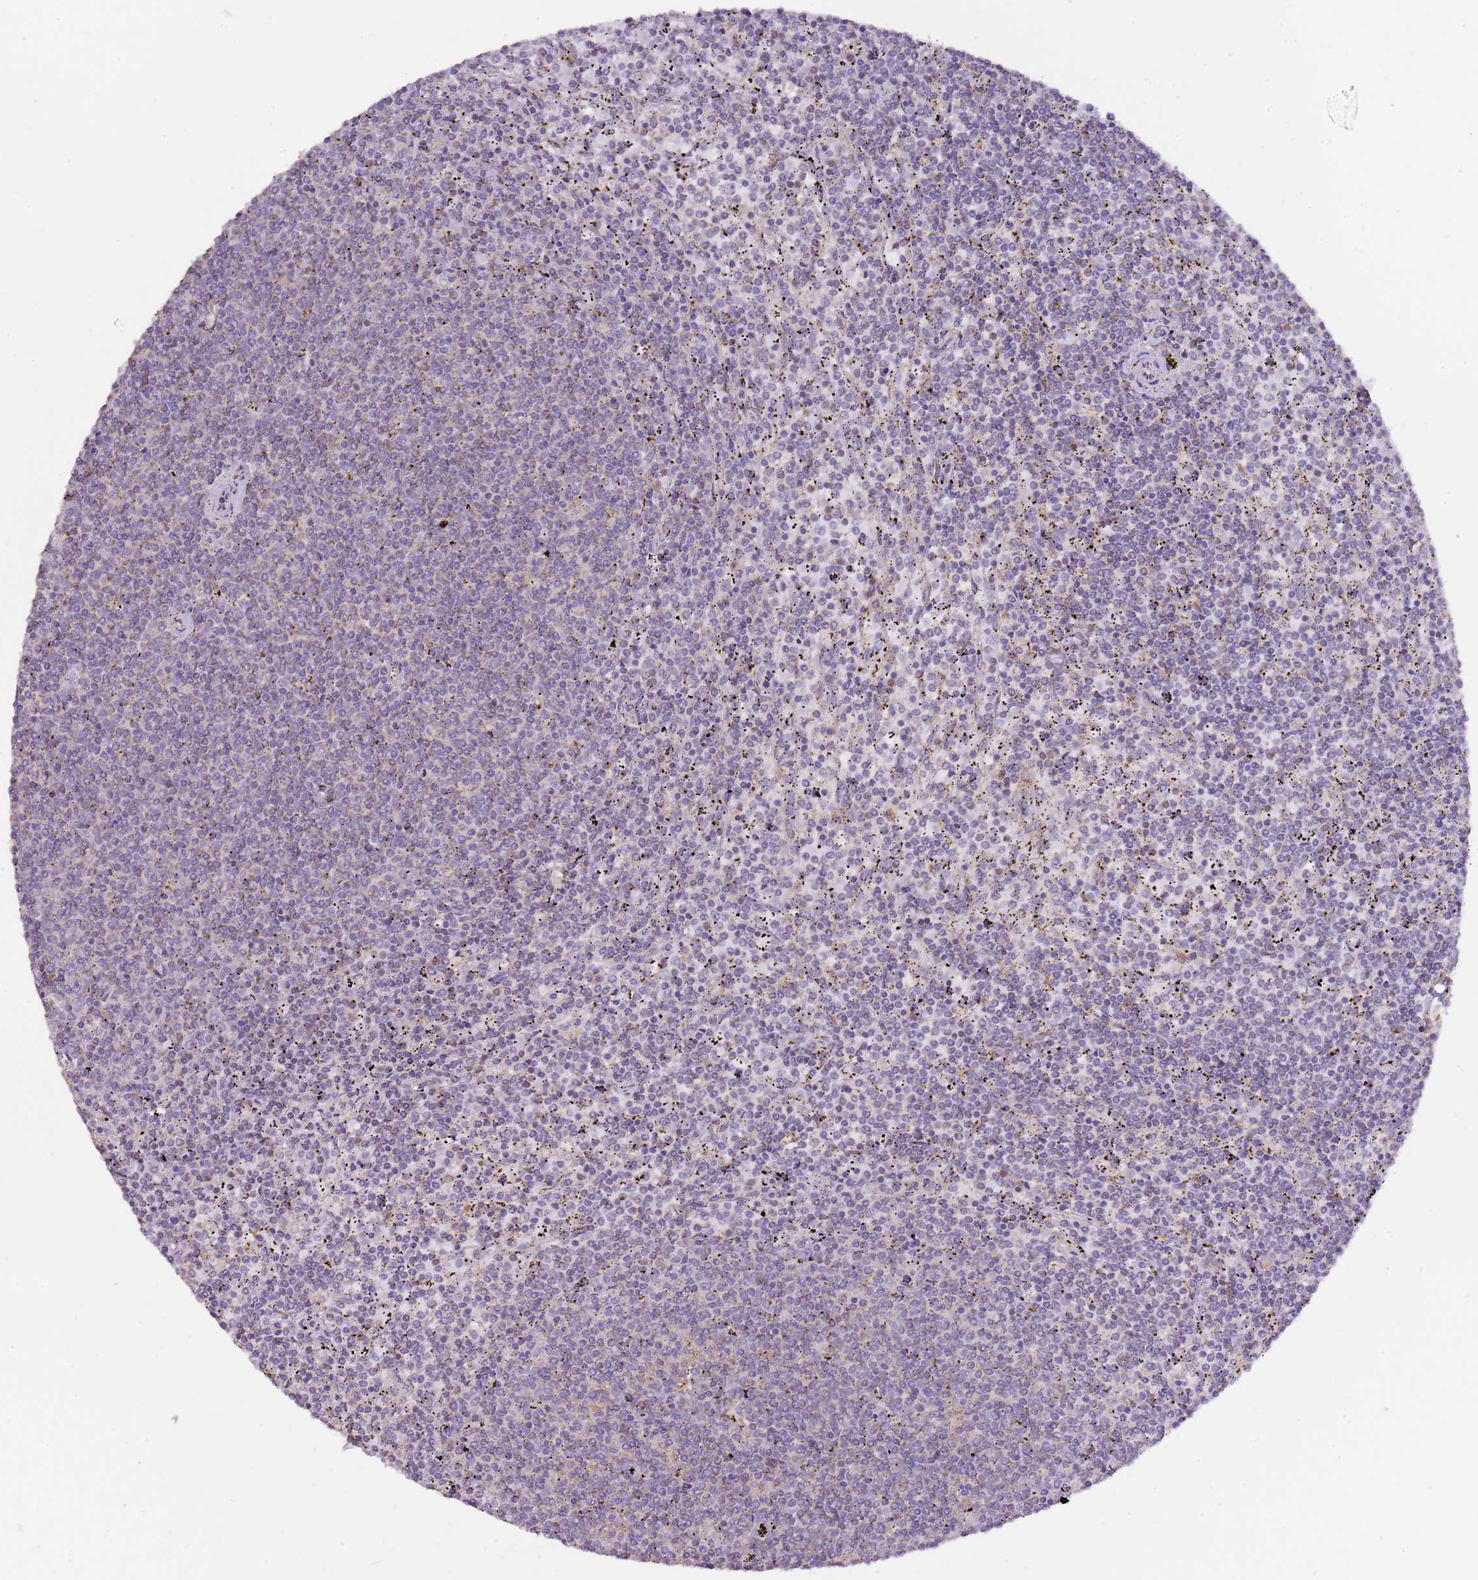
{"staining": {"intensity": "negative", "quantity": "none", "location": "none"}, "tissue": "lymphoma", "cell_type": "Tumor cells", "image_type": "cancer", "snomed": [{"axis": "morphology", "description": "Malignant lymphoma, non-Hodgkin's type, Low grade"}, {"axis": "topography", "description": "Spleen"}], "caption": "IHC of low-grade malignant lymphoma, non-Hodgkin's type reveals no expression in tumor cells. (DAB immunohistochemistry (IHC) visualized using brightfield microscopy, high magnification).", "gene": "DOCK9", "patient": {"sex": "female", "age": 50}}